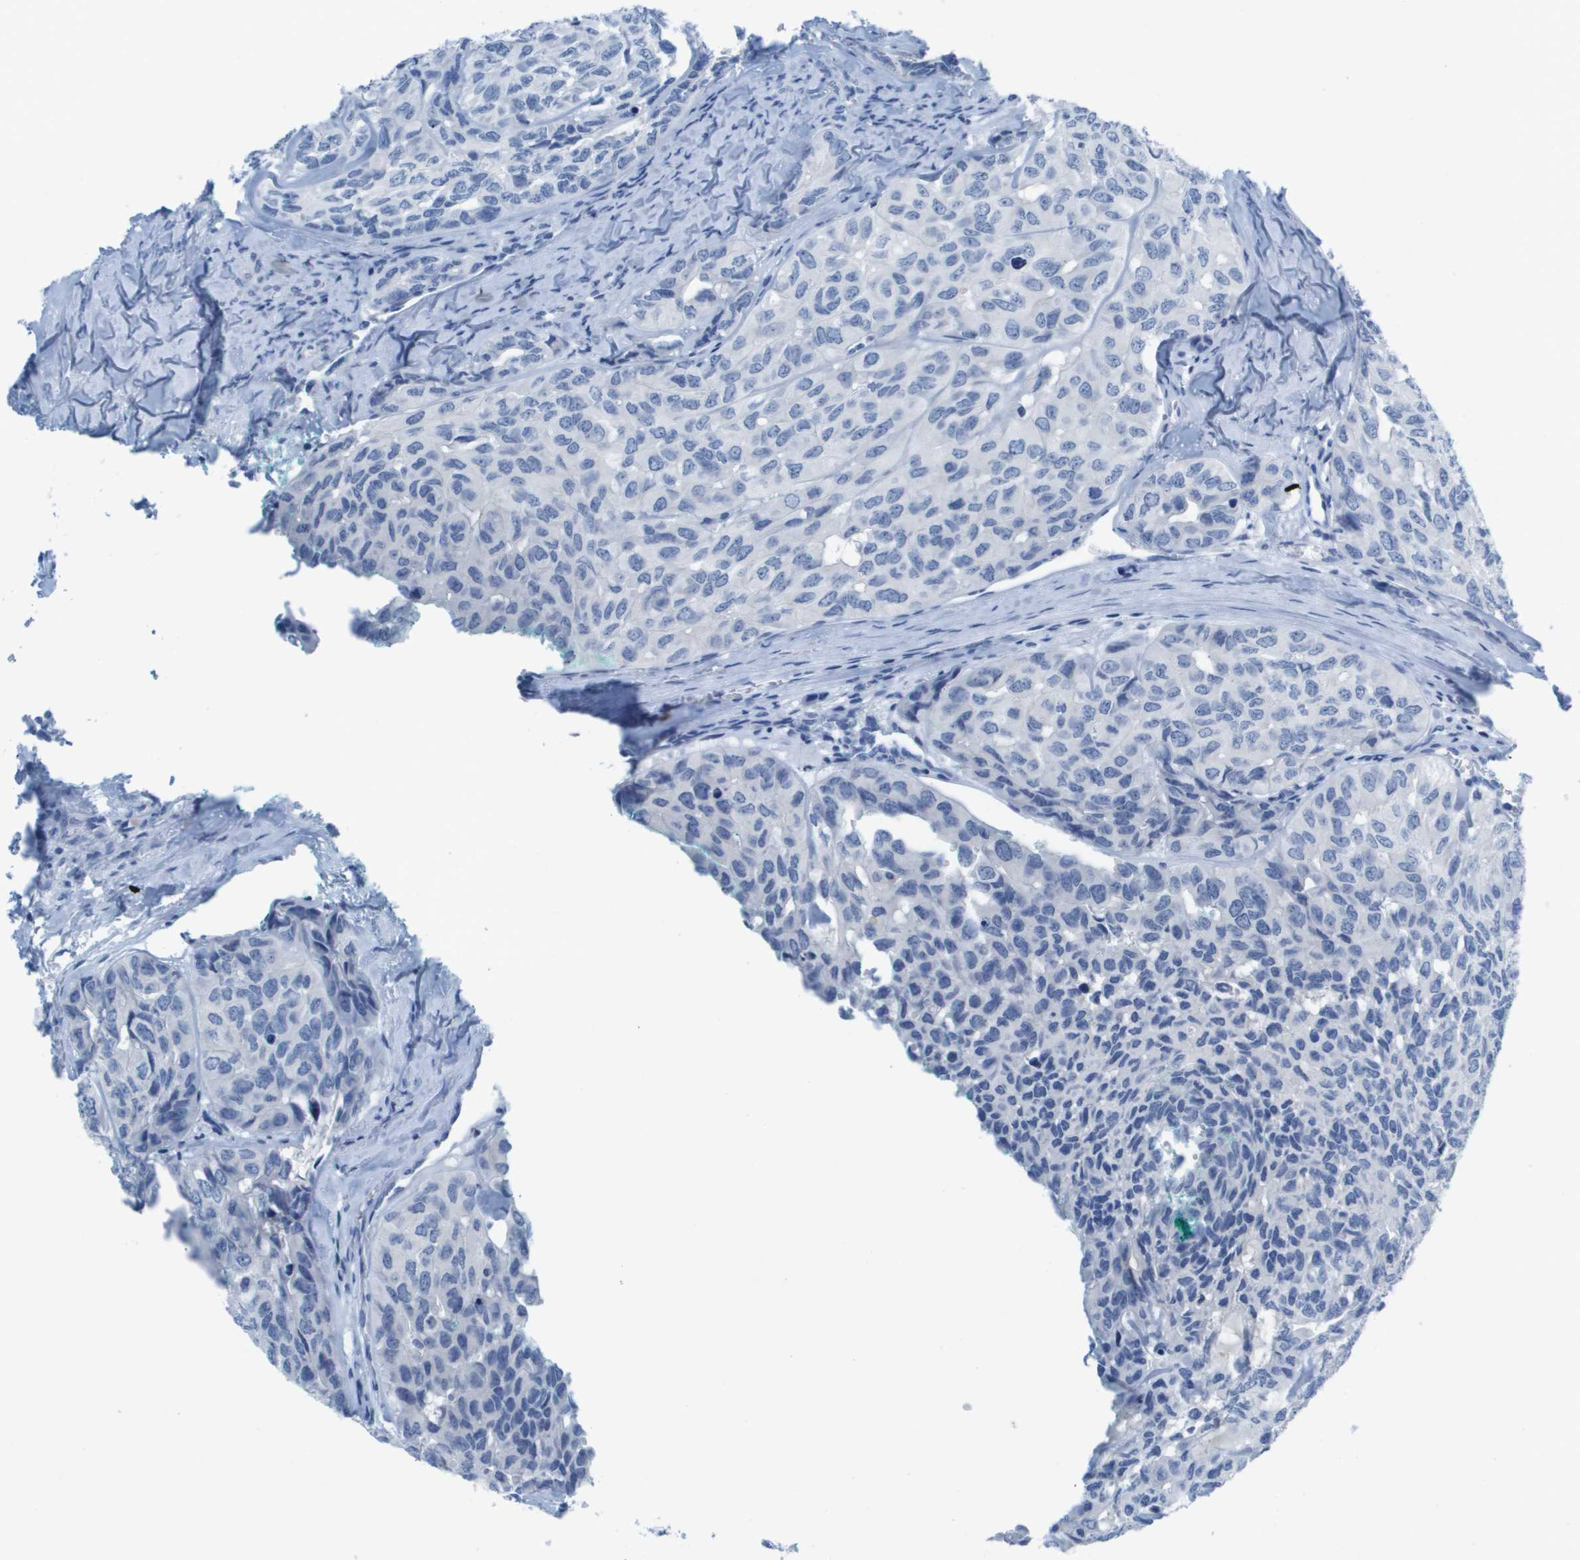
{"staining": {"intensity": "negative", "quantity": "none", "location": "none"}, "tissue": "head and neck cancer", "cell_type": "Tumor cells", "image_type": "cancer", "snomed": [{"axis": "morphology", "description": "Adenocarcinoma, NOS"}, {"axis": "topography", "description": "Salivary gland, NOS"}, {"axis": "topography", "description": "Head-Neck"}], "caption": "Immunohistochemistry of human head and neck adenocarcinoma demonstrates no expression in tumor cells.", "gene": "GPR18", "patient": {"sex": "female", "age": 76}}